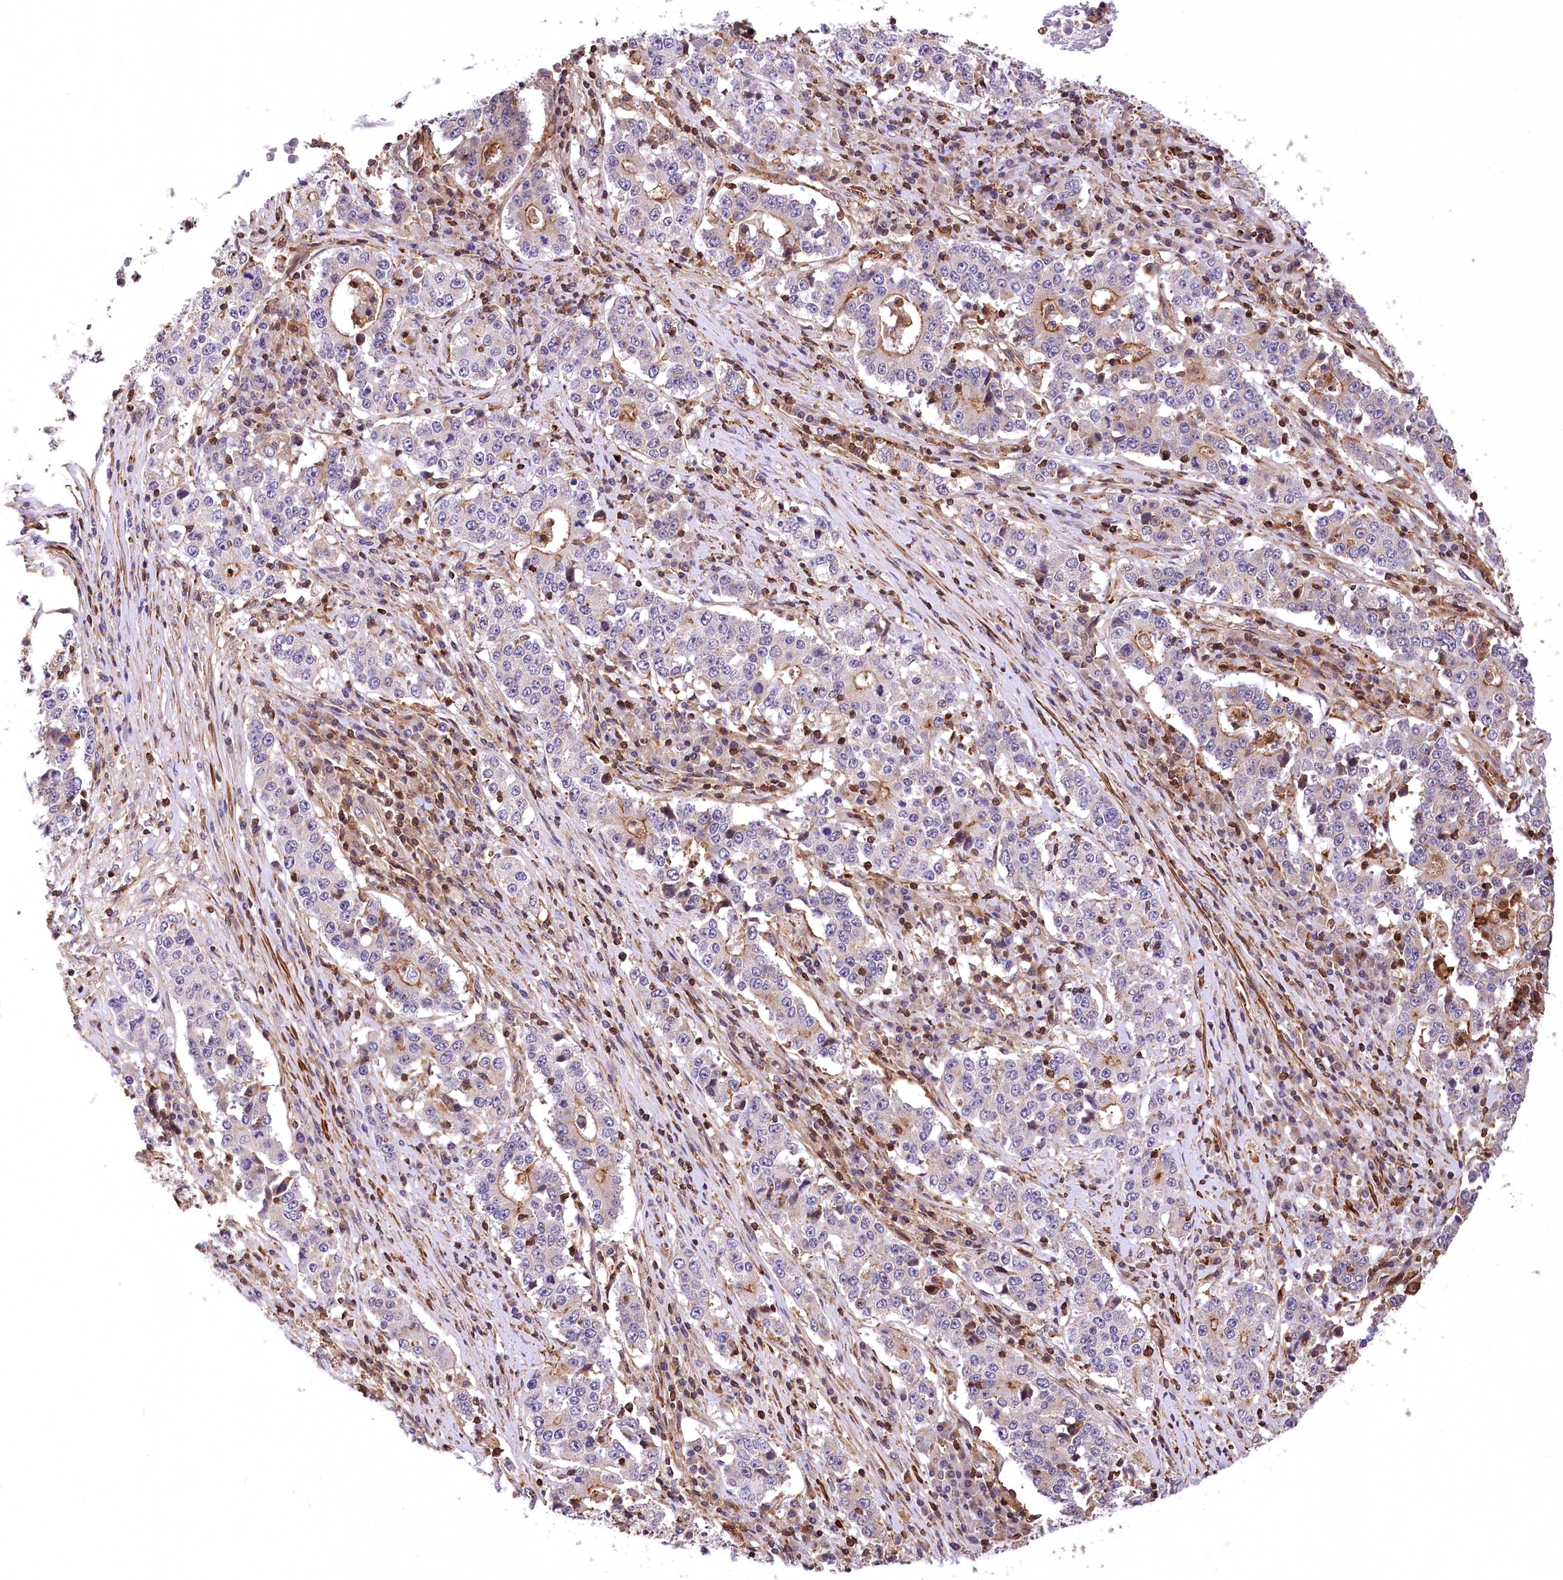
{"staining": {"intensity": "moderate", "quantity": "<25%", "location": "cytoplasmic/membranous"}, "tissue": "stomach cancer", "cell_type": "Tumor cells", "image_type": "cancer", "snomed": [{"axis": "morphology", "description": "Adenocarcinoma, NOS"}, {"axis": "topography", "description": "Stomach"}], "caption": "Human stomach adenocarcinoma stained with a protein marker reveals moderate staining in tumor cells.", "gene": "DPP3", "patient": {"sex": "male", "age": 59}}